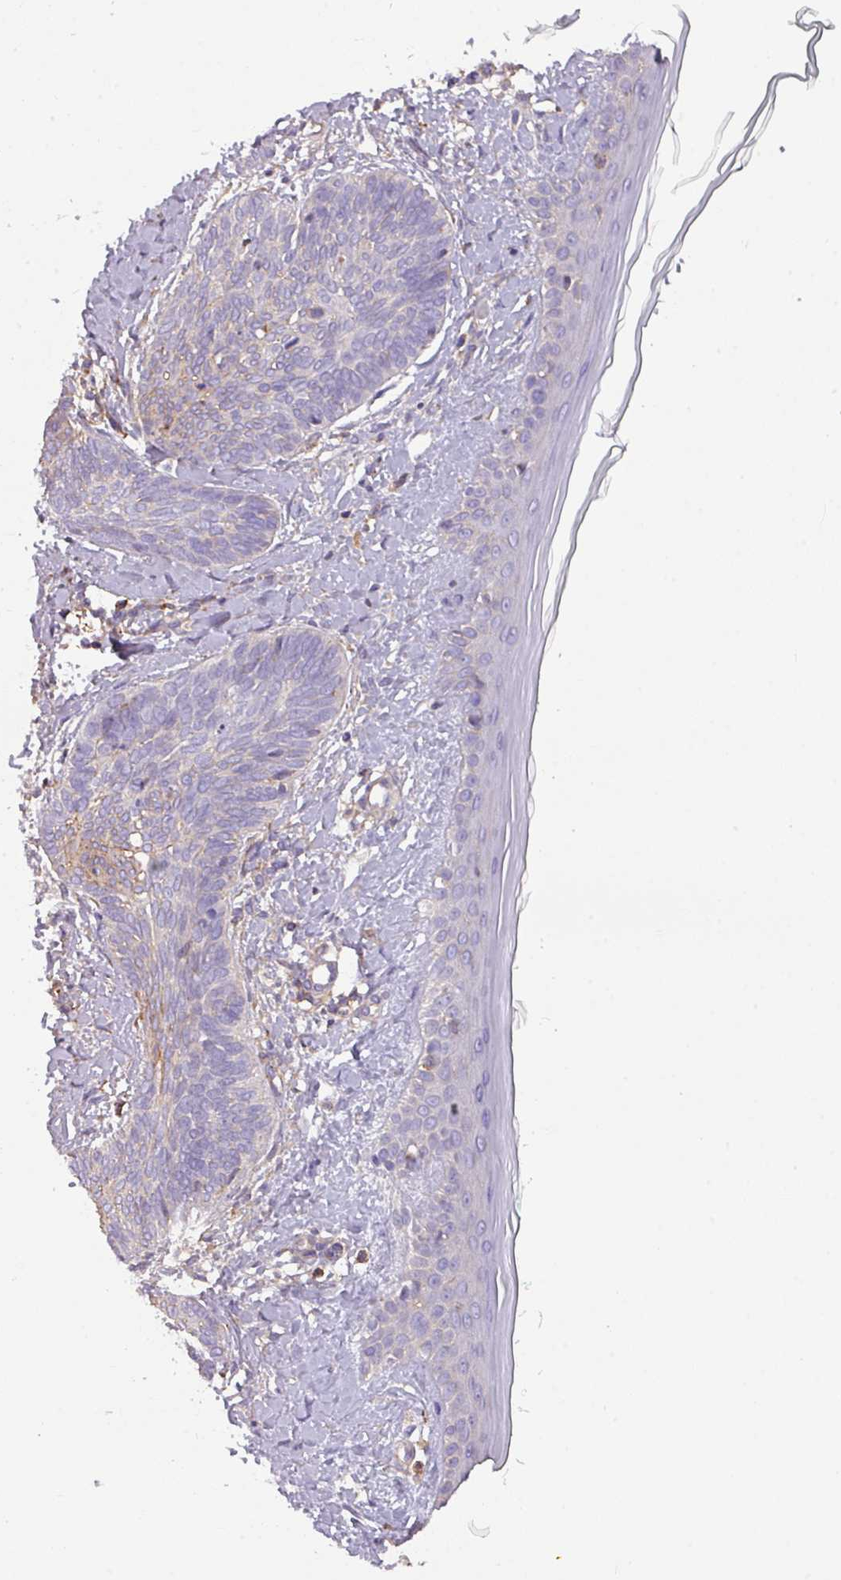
{"staining": {"intensity": "negative", "quantity": "none", "location": "none"}, "tissue": "skin cancer", "cell_type": "Tumor cells", "image_type": "cancer", "snomed": [{"axis": "morphology", "description": "Basal cell carcinoma"}, {"axis": "topography", "description": "Skin"}], "caption": "Human basal cell carcinoma (skin) stained for a protein using immunohistochemistry demonstrates no expression in tumor cells.", "gene": "LRRC41", "patient": {"sex": "female", "age": 81}}